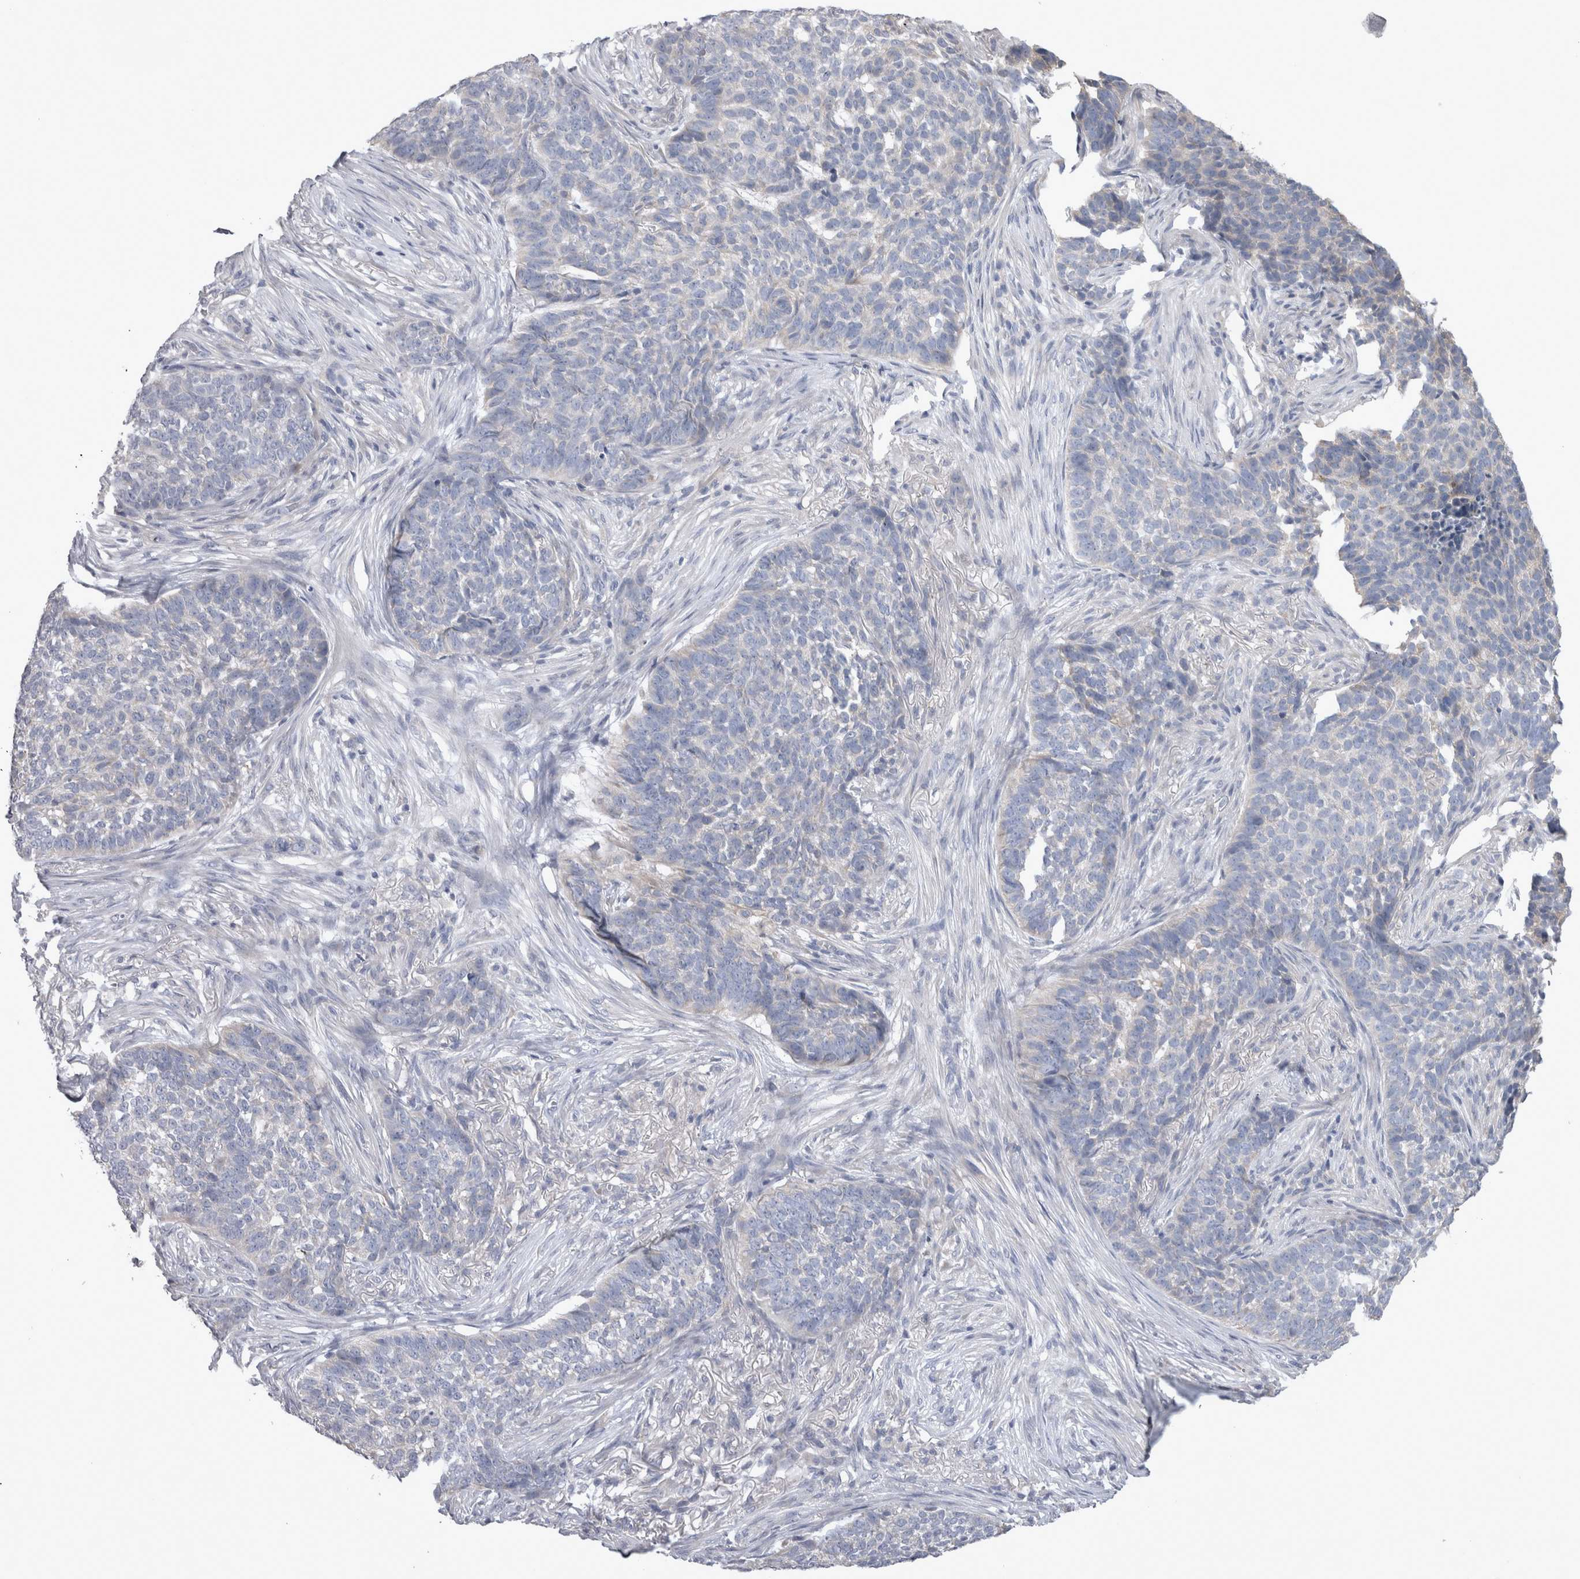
{"staining": {"intensity": "negative", "quantity": "none", "location": "none"}, "tissue": "skin cancer", "cell_type": "Tumor cells", "image_type": "cancer", "snomed": [{"axis": "morphology", "description": "Basal cell carcinoma"}, {"axis": "topography", "description": "Skin"}], "caption": "The micrograph reveals no staining of tumor cells in skin cancer.", "gene": "LRRC40", "patient": {"sex": "male", "age": 85}}